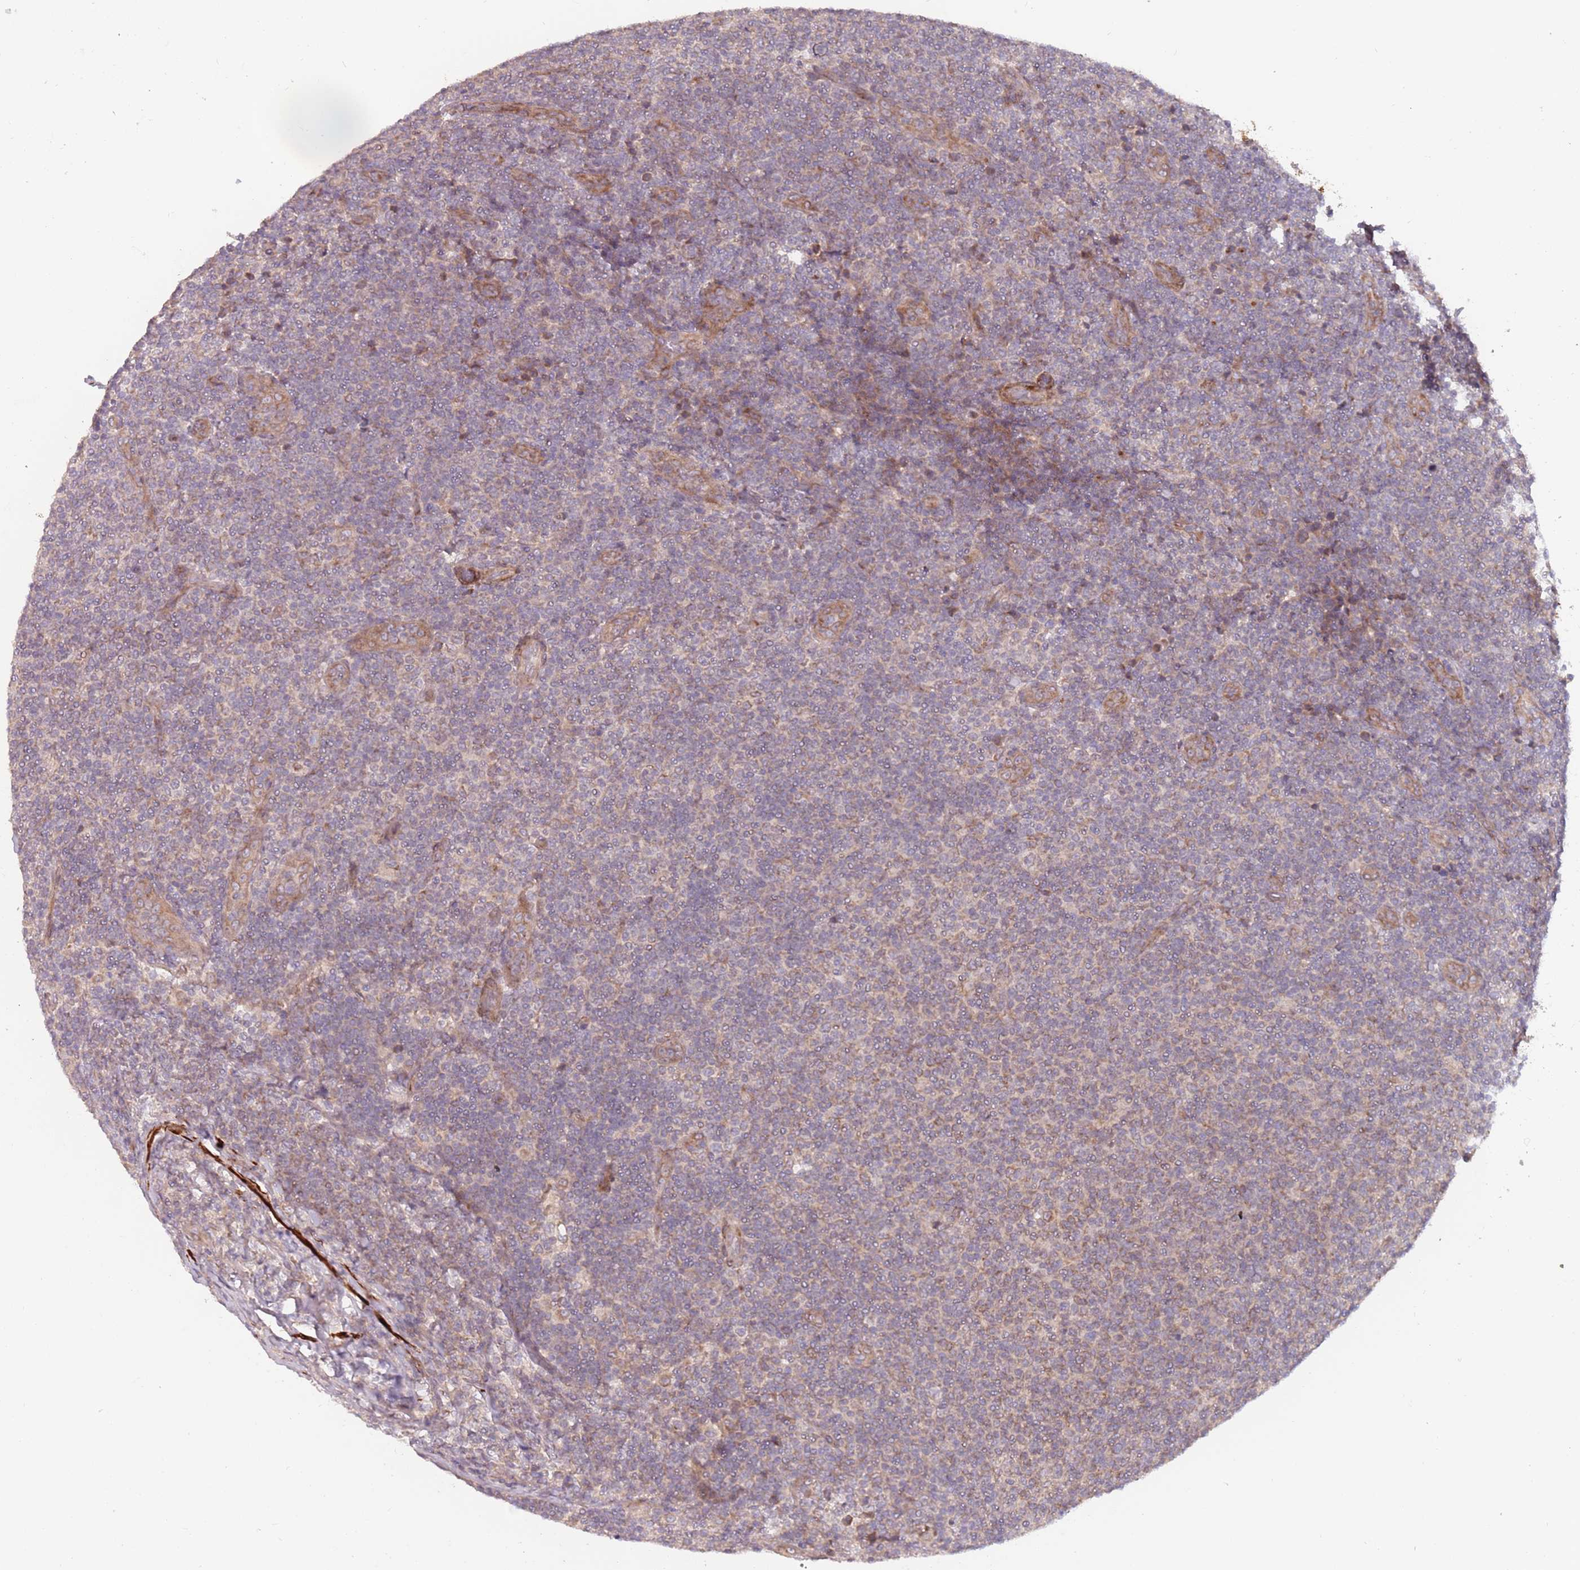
{"staining": {"intensity": "moderate", "quantity": "25%-75%", "location": "cytoplasmic/membranous"}, "tissue": "lymphoma", "cell_type": "Tumor cells", "image_type": "cancer", "snomed": [{"axis": "morphology", "description": "Malignant lymphoma, non-Hodgkin's type, Low grade"}, {"axis": "topography", "description": "Lymph node"}], "caption": "An image showing moderate cytoplasmic/membranous staining in approximately 25%-75% of tumor cells in lymphoma, as visualized by brown immunohistochemical staining.", "gene": "PLD6", "patient": {"sex": "male", "age": 66}}